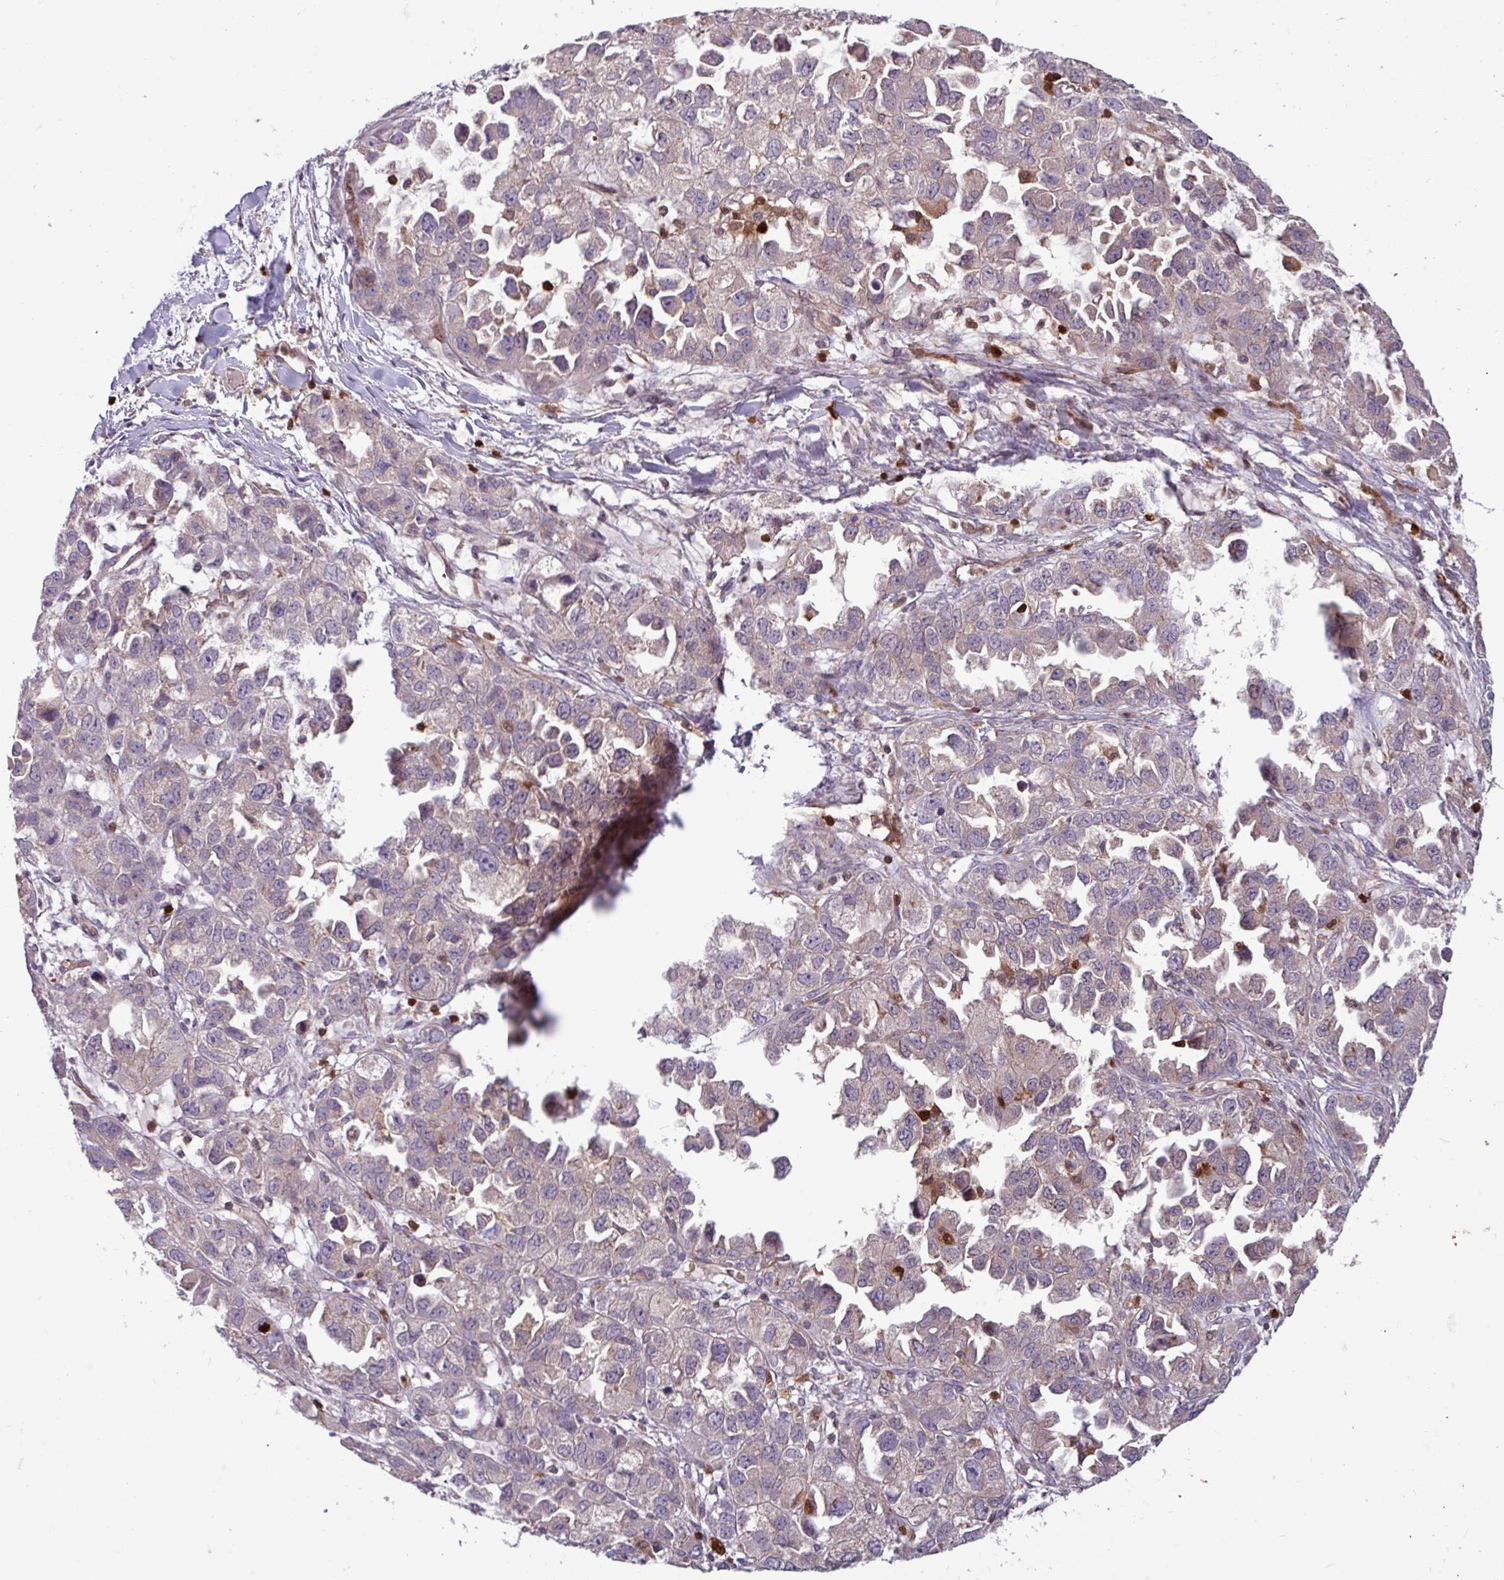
{"staining": {"intensity": "weak", "quantity": "<25%", "location": "cytoplasmic/membranous,nuclear"}, "tissue": "ovarian cancer", "cell_type": "Tumor cells", "image_type": "cancer", "snomed": [{"axis": "morphology", "description": "Cystadenocarcinoma, serous, NOS"}, {"axis": "topography", "description": "Ovary"}], "caption": "Human ovarian cancer (serous cystadenocarcinoma) stained for a protein using immunohistochemistry displays no staining in tumor cells.", "gene": "SEC61G", "patient": {"sex": "female", "age": 84}}